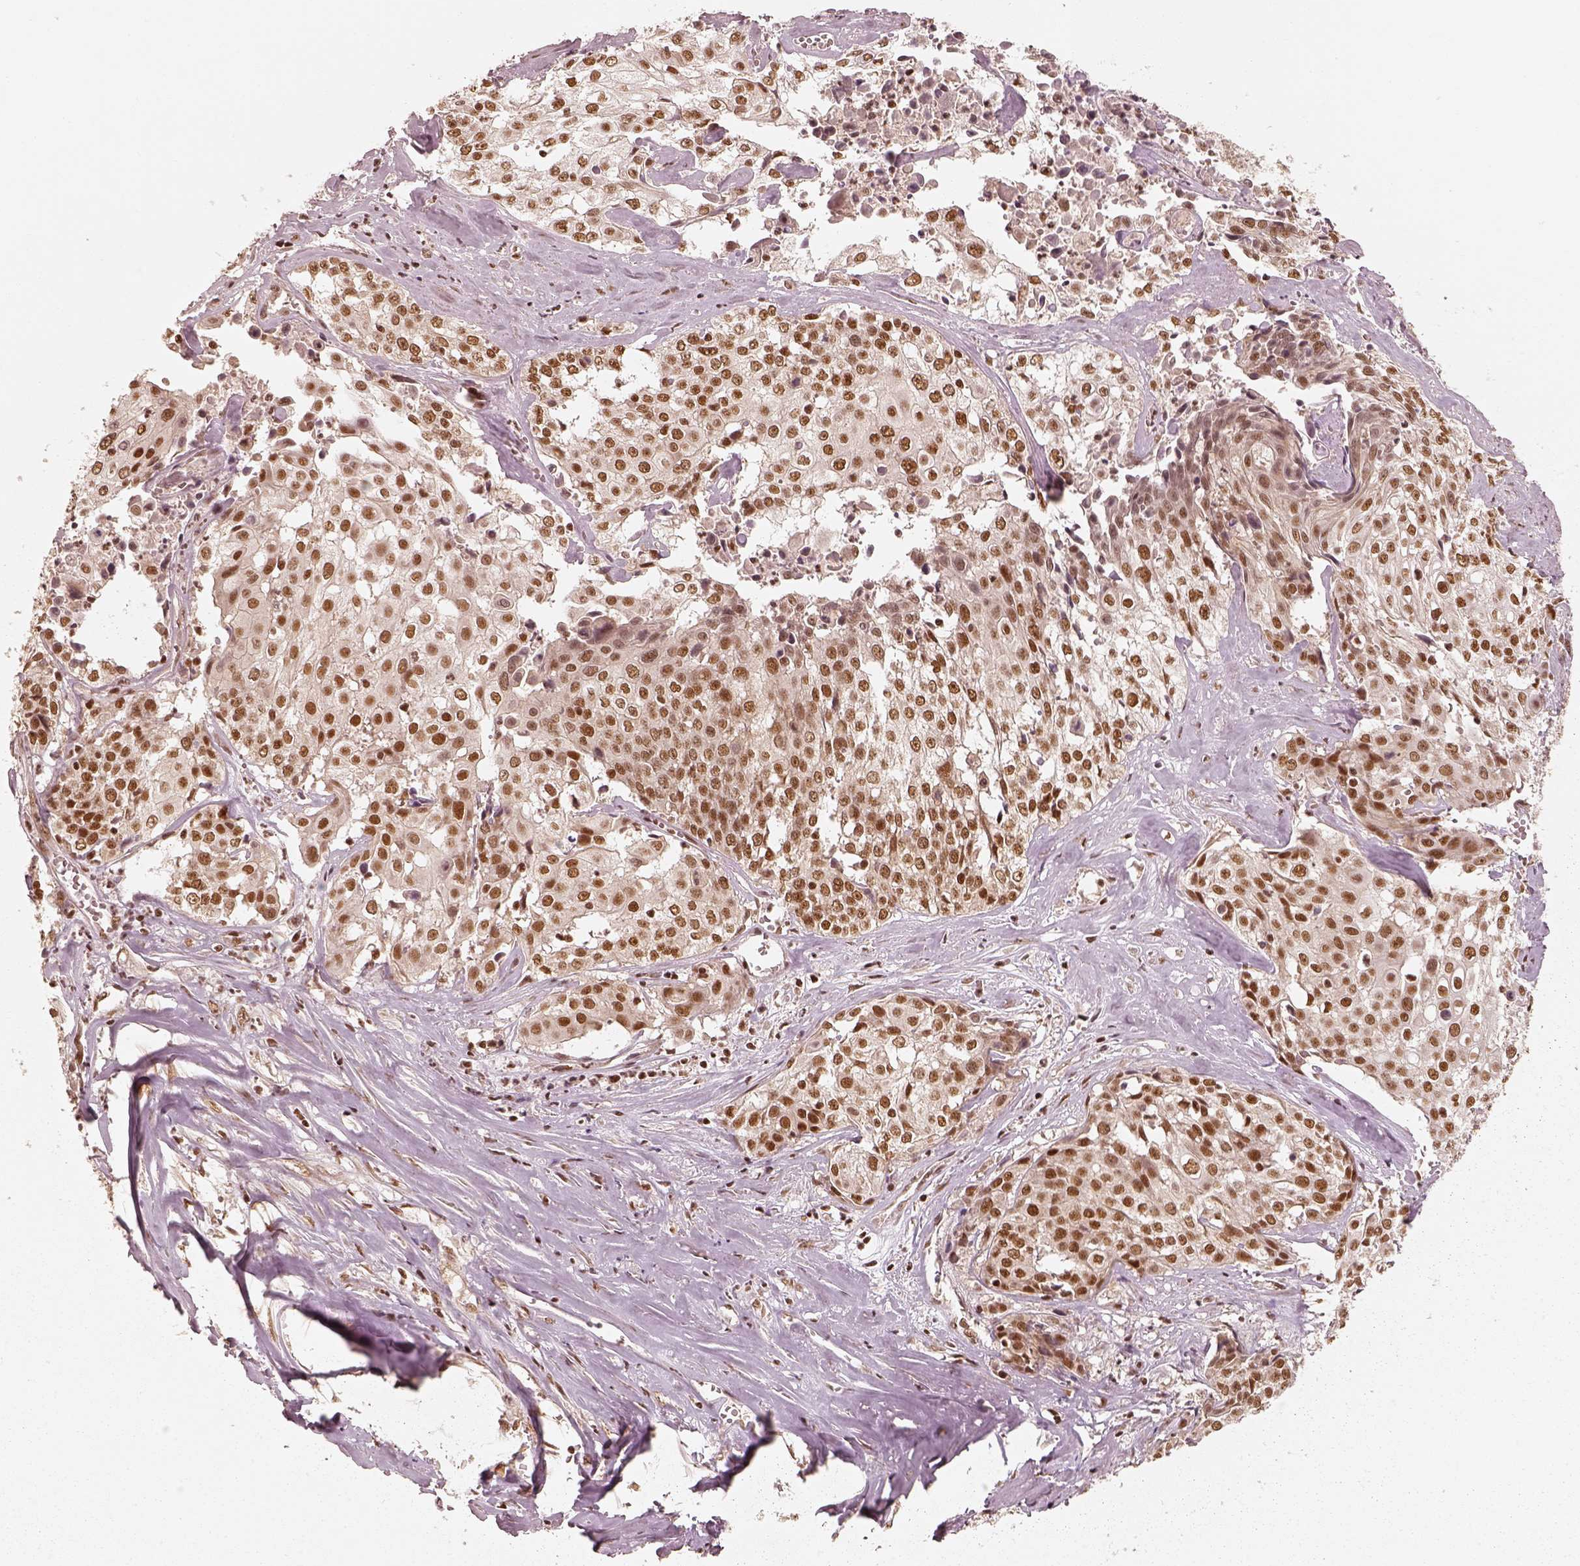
{"staining": {"intensity": "strong", "quantity": ">75%", "location": "nuclear"}, "tissue": "cervical cancer", "cell_type": "Tumor cells", "image_type": "cancer", "snomed": [{"axis": "morphology", "description": "Squamous cell carcinoma, NOS"}, {"axis": "topography", "description": "Cervix"}], "caption": "This is a histology image of immunohistochemistry staining of squamous cell carcinoma (cervical), which shows strong expression in the nuclear of tumor cells.", "gene": "GMEB2", "patient": {"sex": "female", "age": 39}}